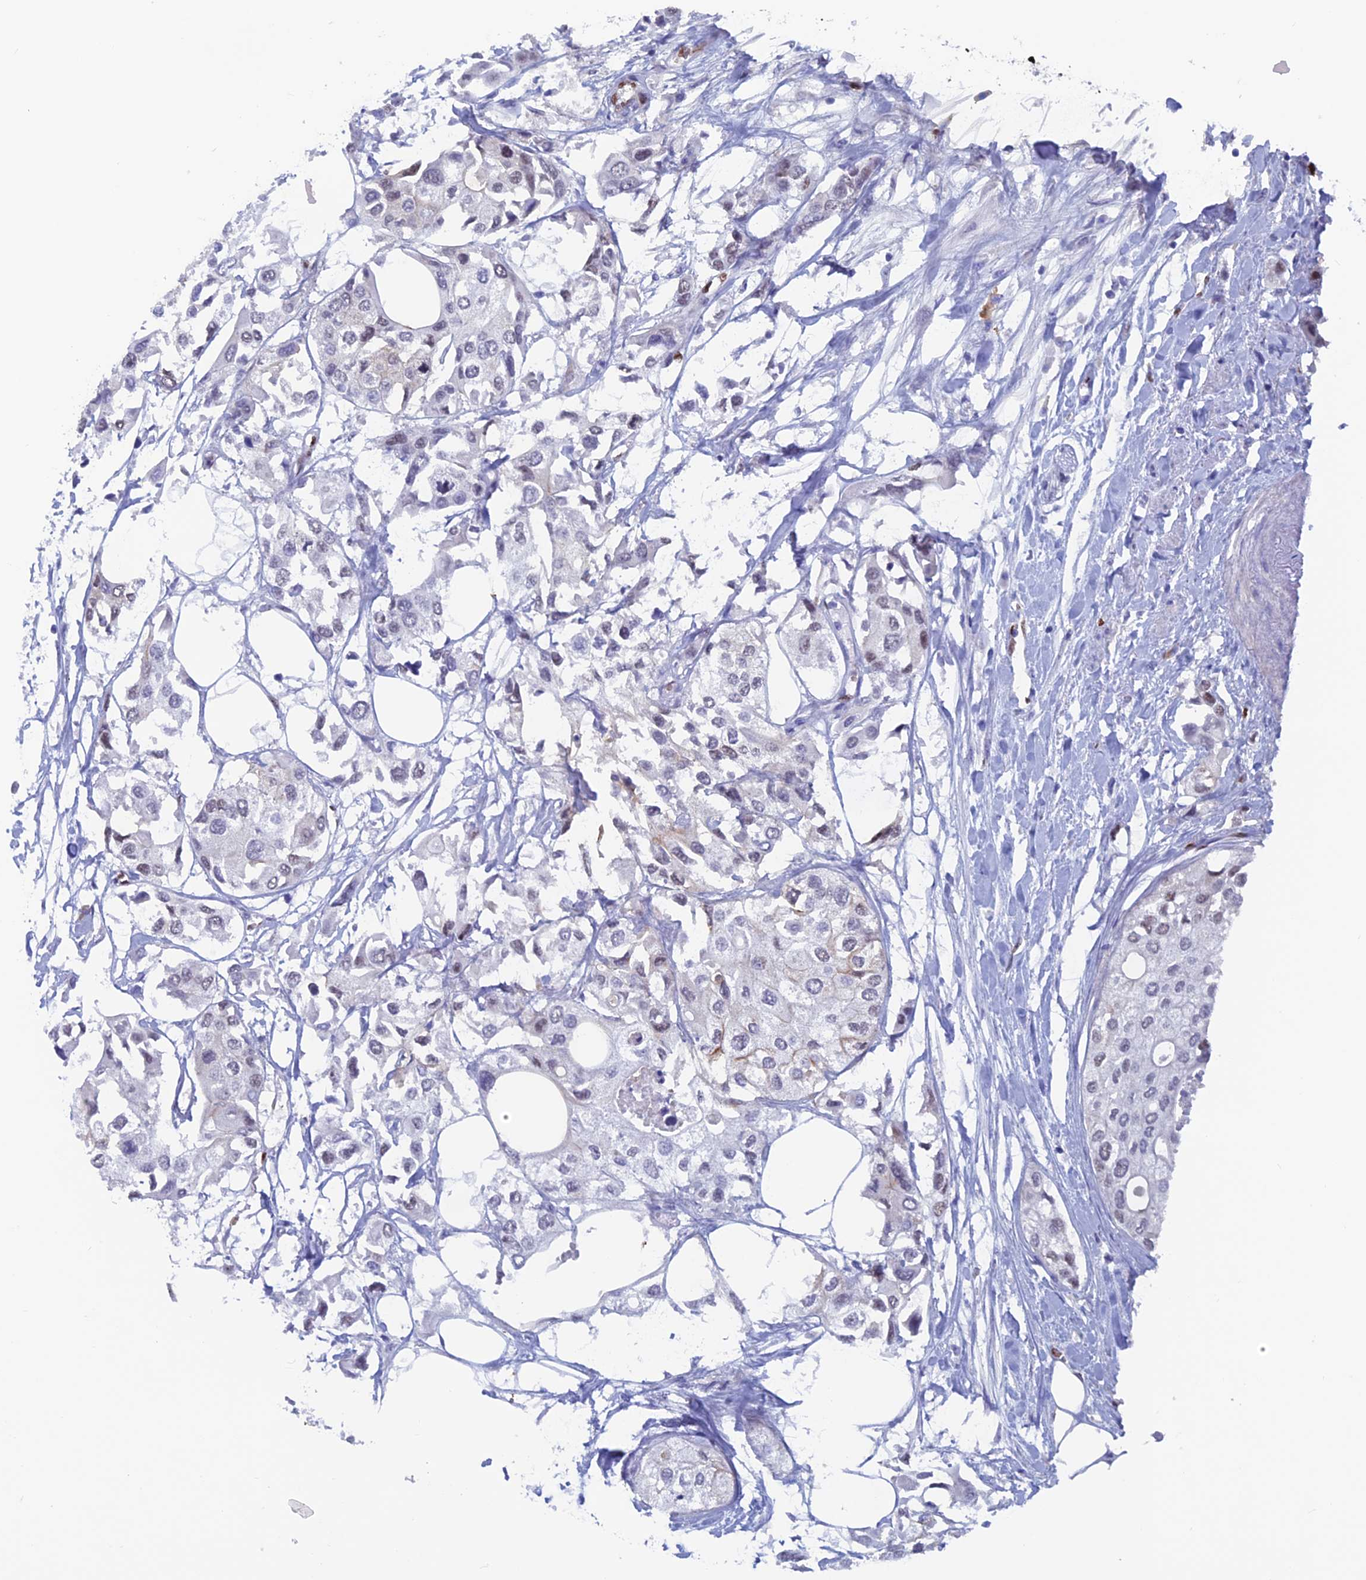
{"staining": {"intensity": "weak", "quantity": "<25%", "location": "nuclear"}, "tissue": "urothelial cancer", "cell_type": "Tumor cells", "image_type": "cancer", "snomed": [{"axis": "morphology", "description": "Urothelial carcinoma, High grade"}, {"axis": "topography", "description": "Urinary bladder"}], "caption": "A photomicrograph of human urothelial cancer is negative for staining in tumor cells.", "gene": "NOL4L", "patient": {"sex": "male", "age": 64}}